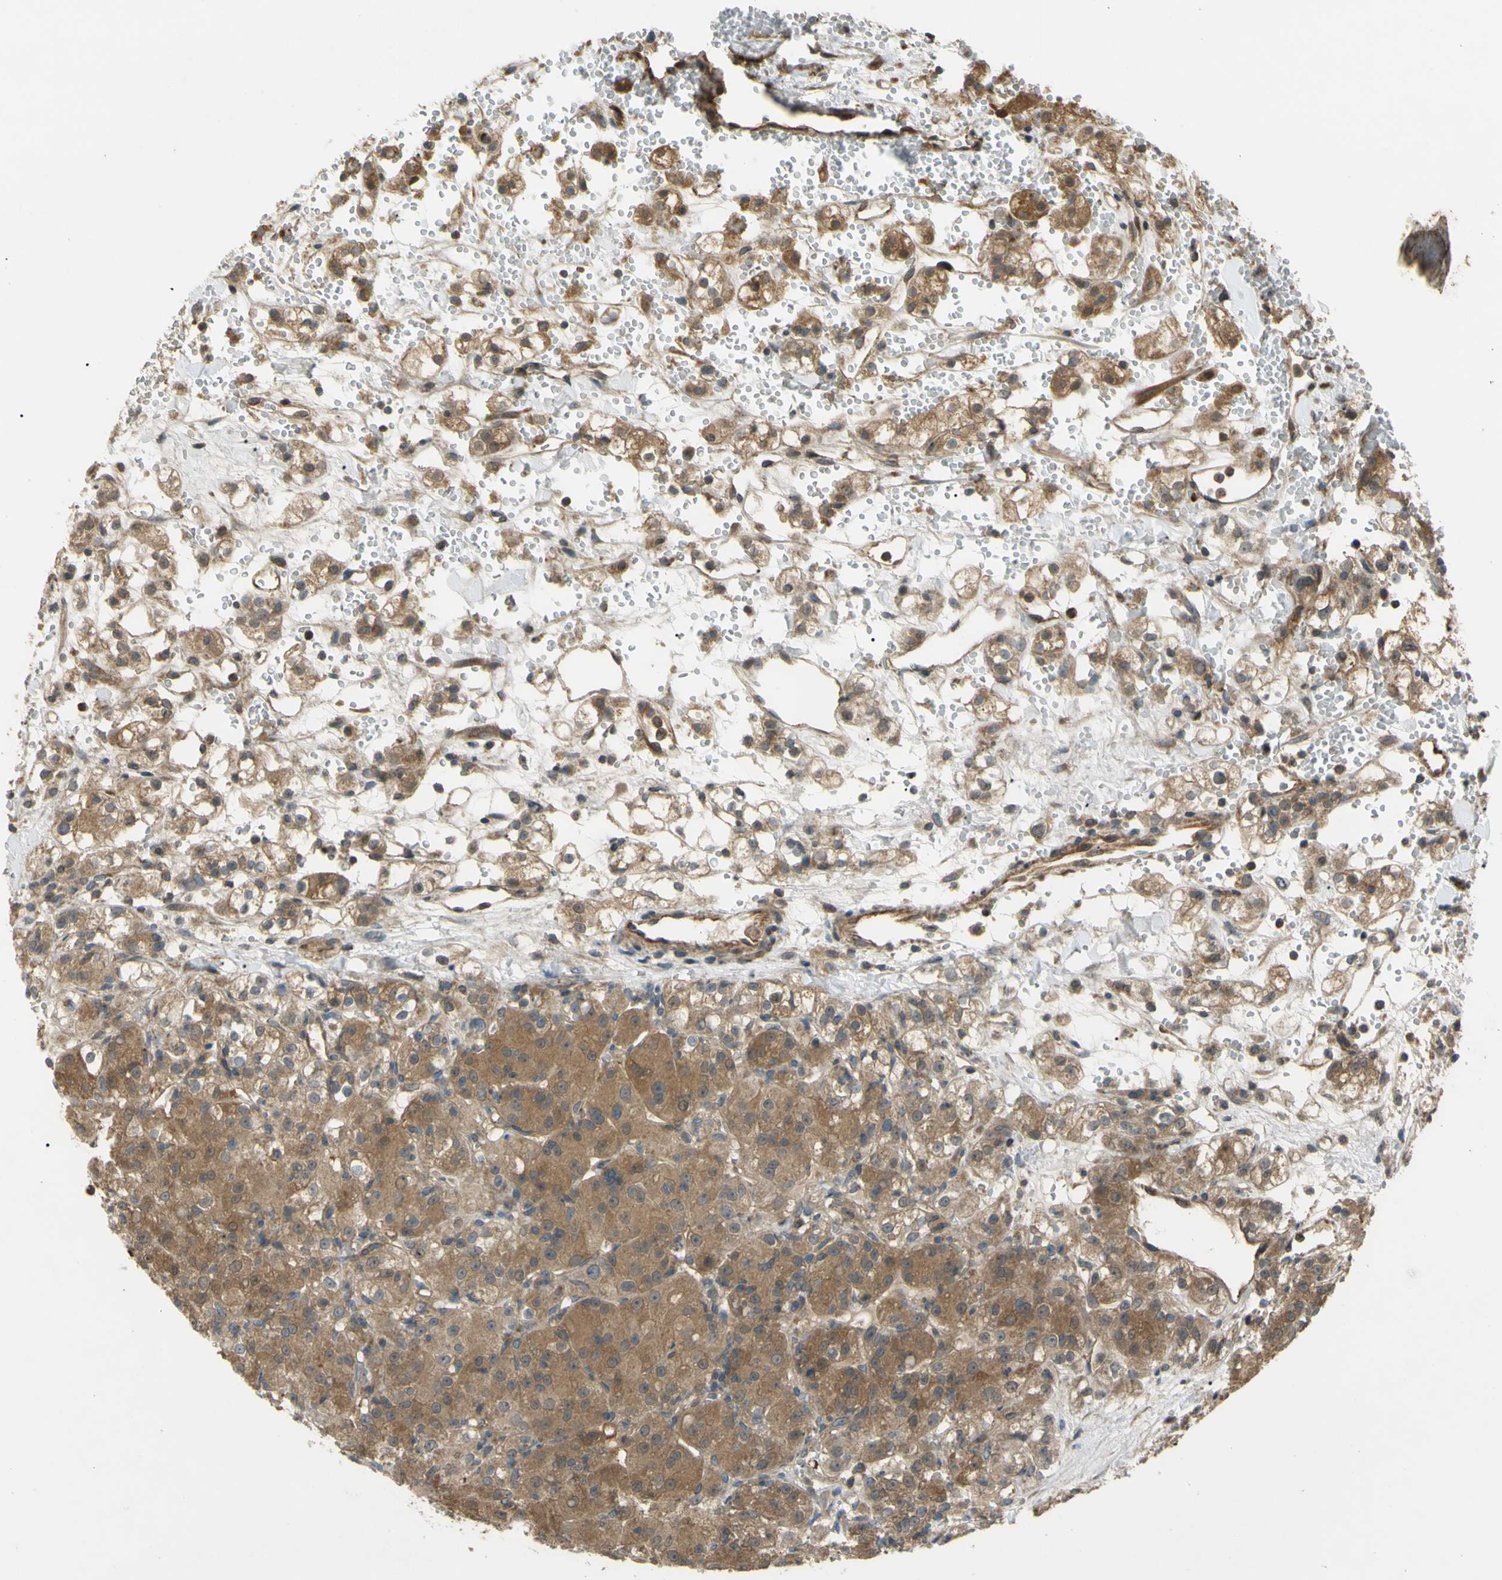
{"staining": {"intensity": "moderate", "quantity": ">75%", "location": "cytoplasmic/membranous"}, "tissue": "renal cancer", "cell_type": "Tumor cells", "image_type": "cancer", "snomed": [{"axis": "morphology", "description": "Adenocarcinoma, NOS"}, {"axis": "topography", "description": "Kidney"}], "caption": "Immunohistochemical staining of renal cancer reveals moderate cytoplasmic/membranous protein expression in approximately >75% of tumor cells.", "gene": "FLII", "patient": {"sex": "male", "age": 61}}